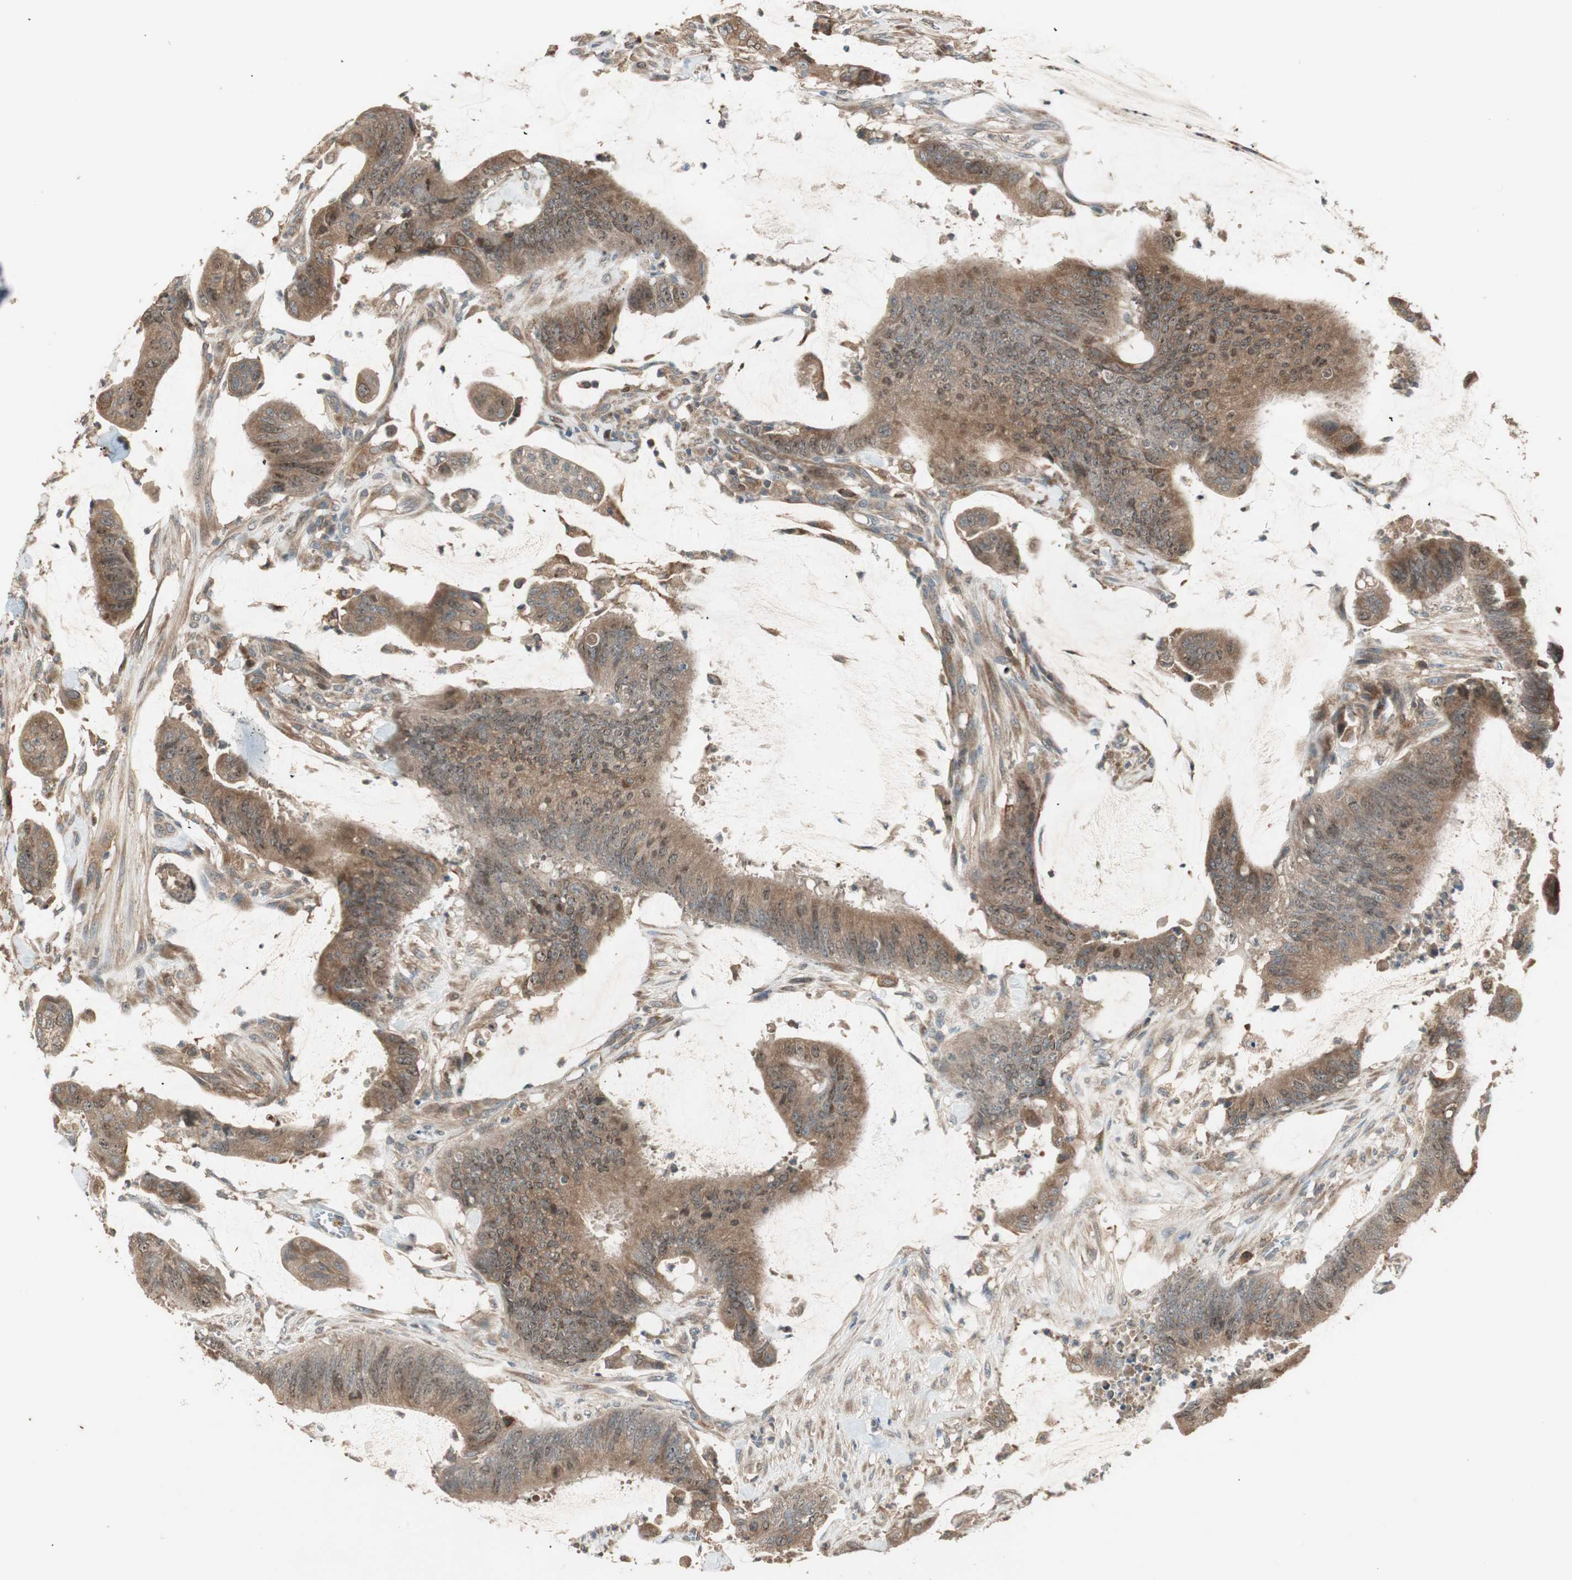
{"staining": {"intensity": "moderate", "quantity": ">75%", "location": "cytoplasmic/membranous"}, "tissue": "colorectal cancer", "cell_type": "Tumor cells", "image_type": "cancer", "snomed": [{"axis": "morphology", "description": "Adenocarcinoma, NOS"}, {"axis": "topography", "description": "Rectum"}], "caption": "Immunohistochemistry (IHC) of colorectal cancer (adenocarcinoma) exhibits medium levels of moderate cytoplasmic/membranous staining in about >75% of tumor cells.", "gene": "ATP6AP2", "patient": {"sex": "female", "age": 66}}